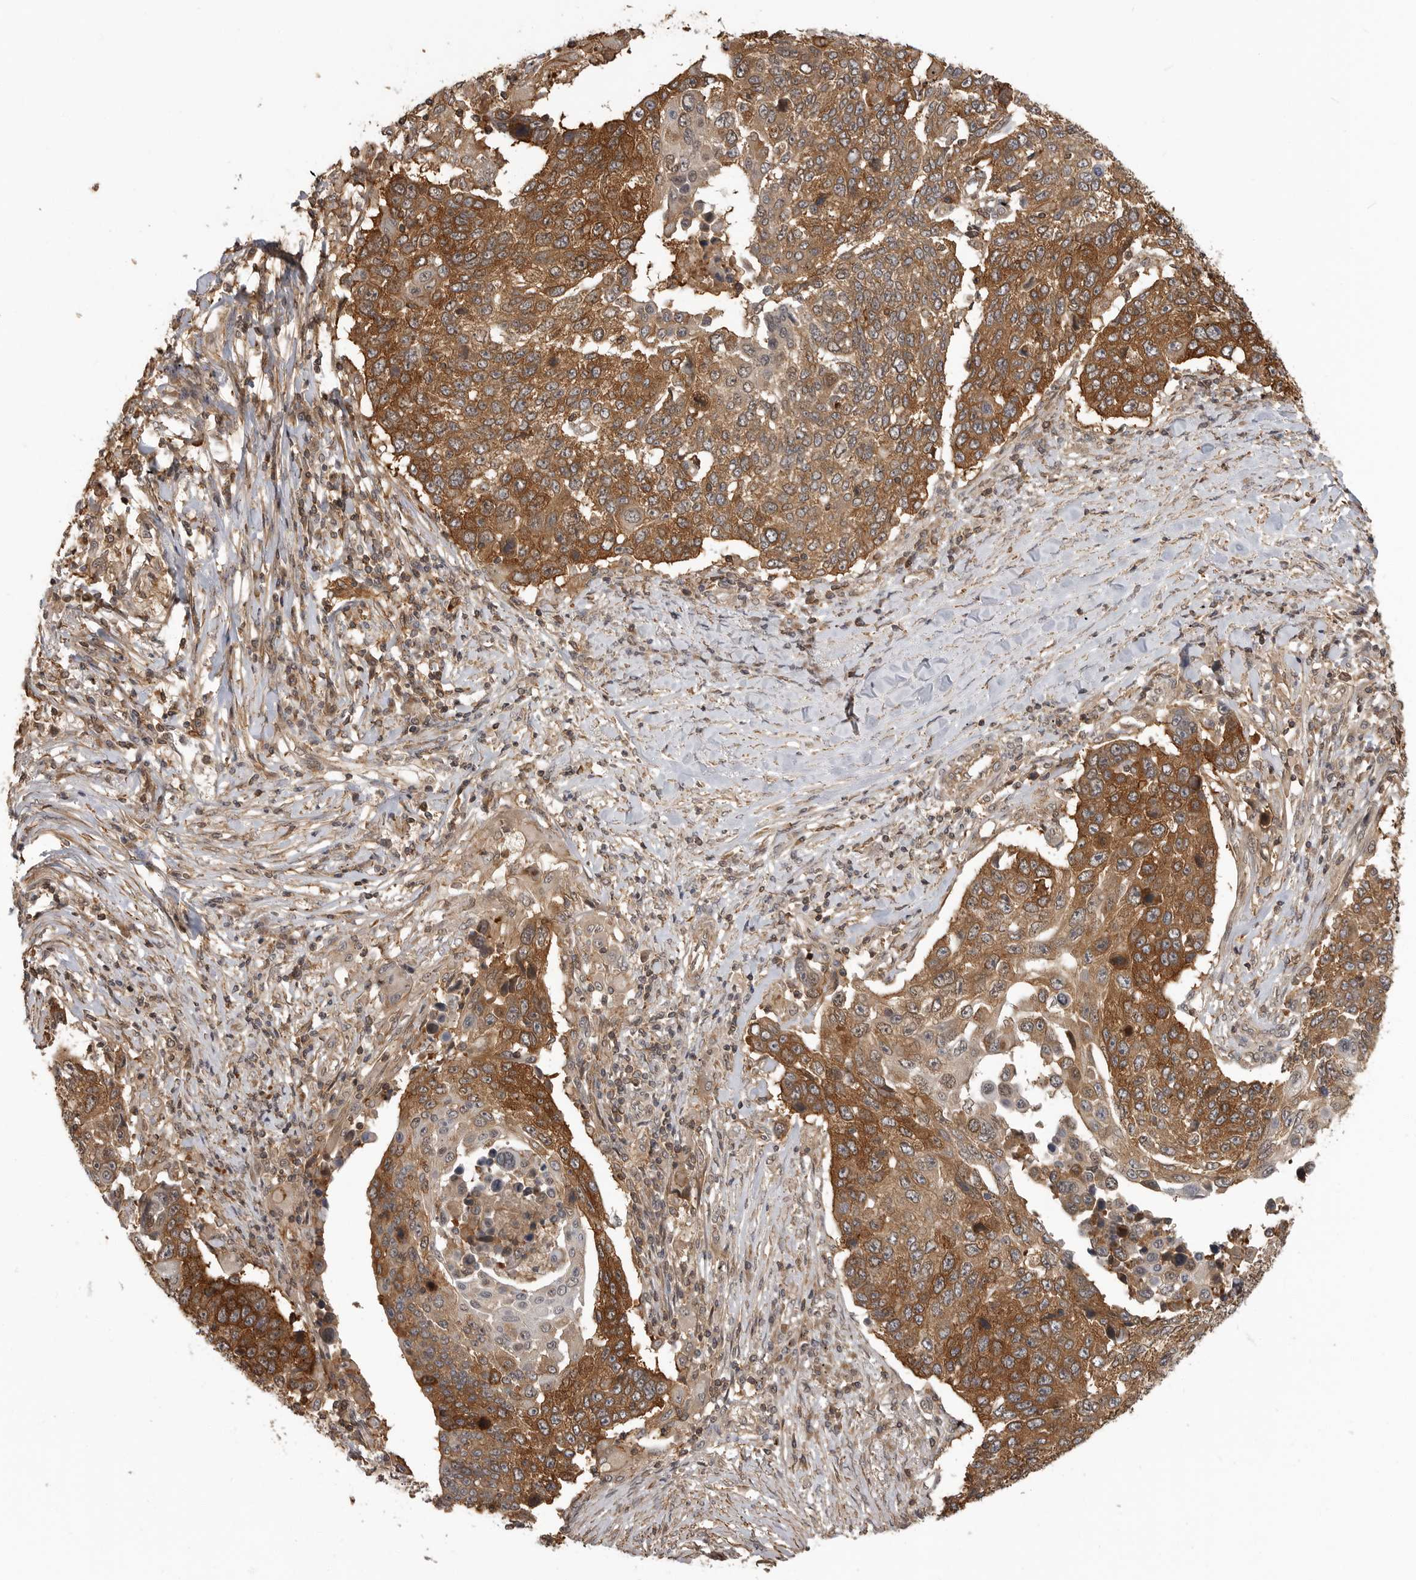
{"staining": {"intensity": "strong", "quantity": ">75%", "location": "cytoplasmic/membranous"}, "tissue": "lung cancer", "cell_type": "Tumor cells", "image_type": "cancer", "snomed": [{"axis": "morphology", "description": "Squamous cell carcinoma, NOS"}, {"axis": "topography", "description": "Lung"}], "caption": "DAB (3,3'-diaminobenzidine) immunohistochemical staining of human lung cancer shows strong cytoplasmic/membranous protein staining in about >75% of tumor cells. (IHC, brightfield microscopy, high magnification).", "gene": "ERN1", "patient": {"sex": "male", "age": 66}}